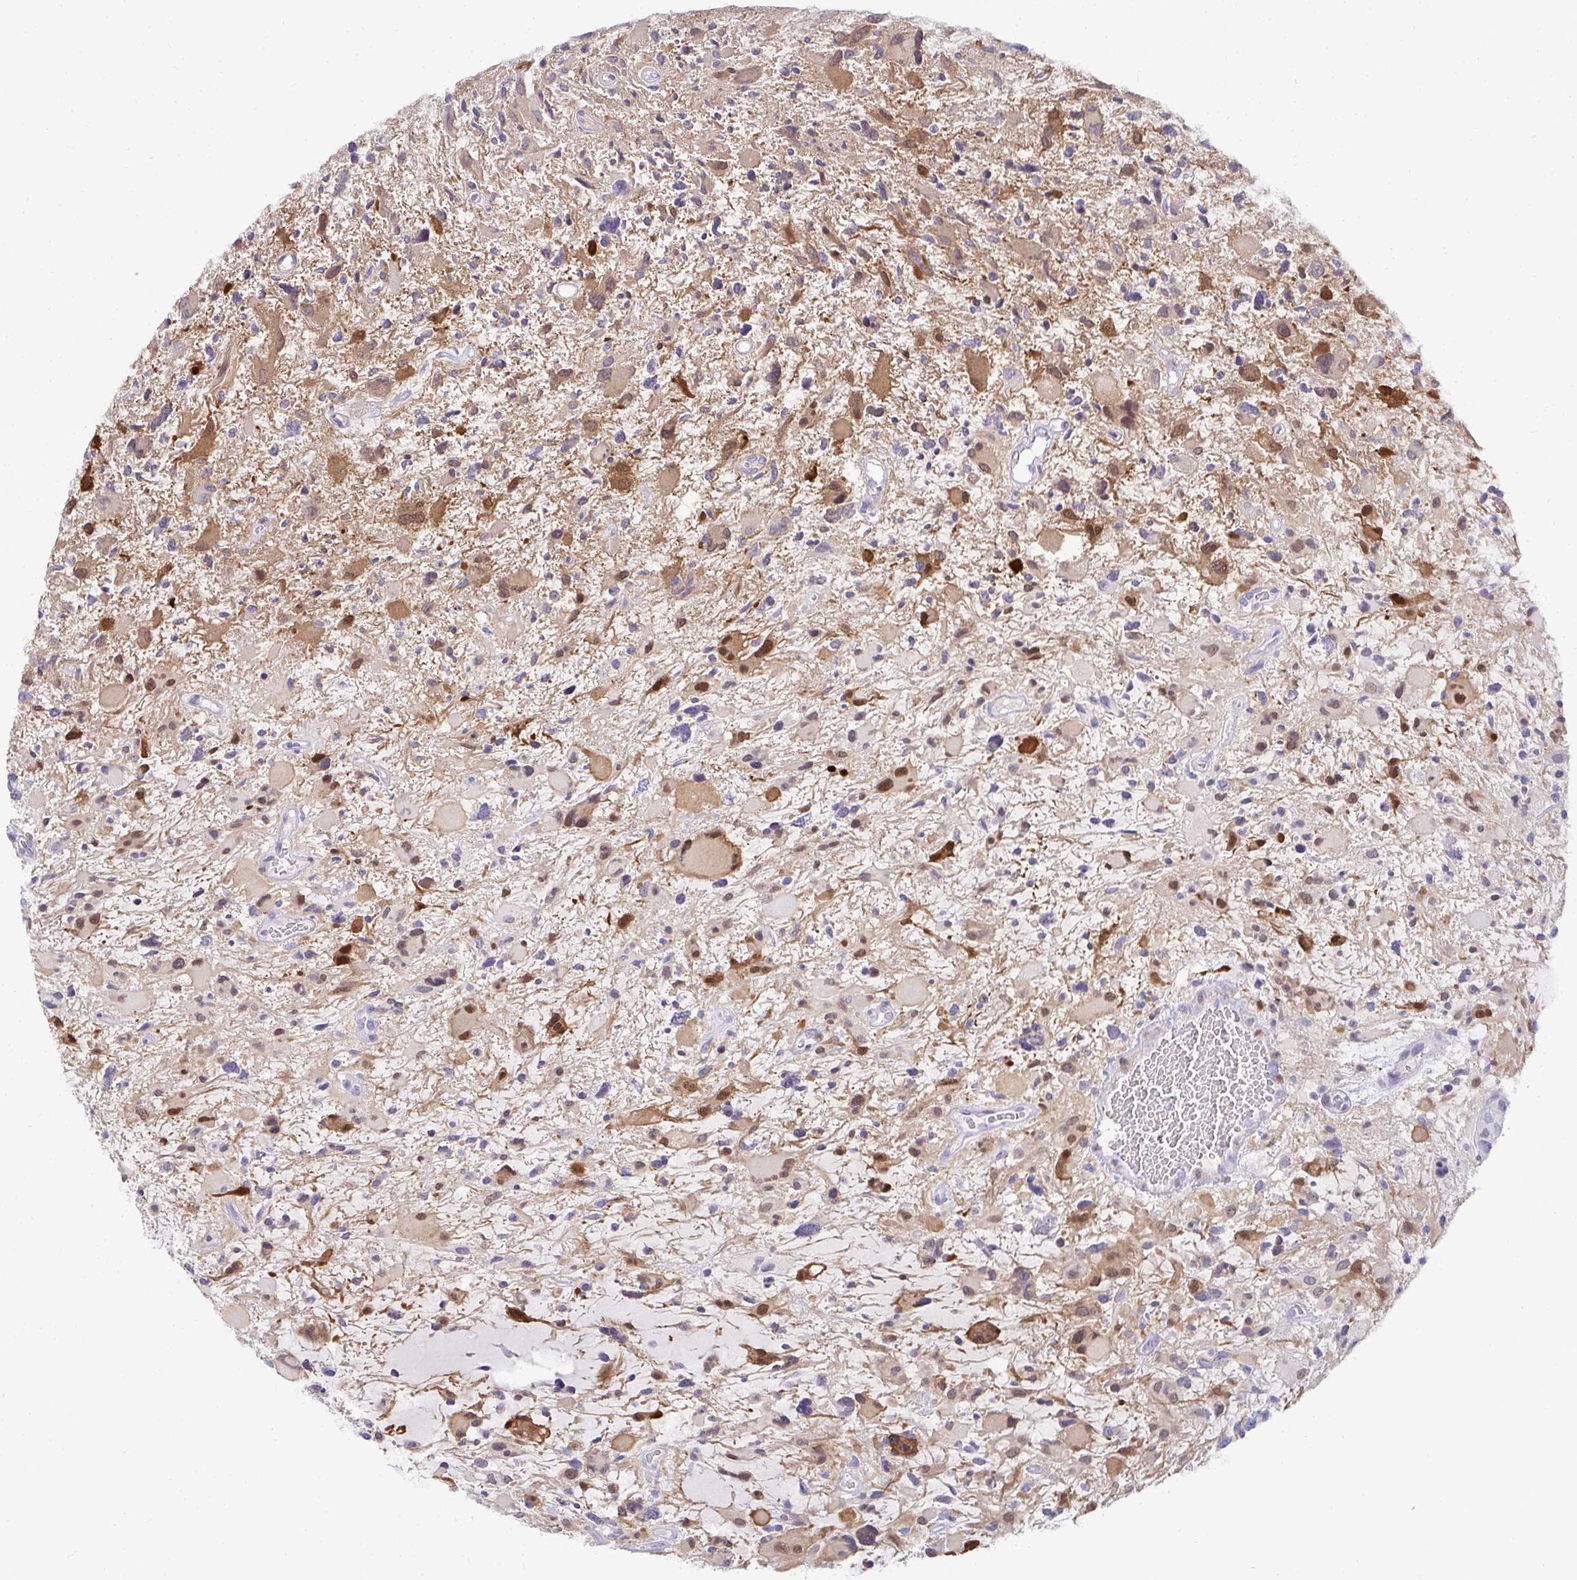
{"staining": {"intensity": "negative", "quantity": "none", "location": "none"}, "tissue": "glioma", "cell_type": "Tumor cells", "image_type": "cancer", "snomed": [{"axis": "morphology", "description": "Glioma, malignant, High grade"}, {"axis": "topography", "description": "Brain"}], "caption": "This is a image of immunohistochemistry (IHC) staining of malignant glioma (high-grade), which shows no staining in tumor cells.", "gene": "HSPB6", "patient": {"sex": "female", "age": 11}}